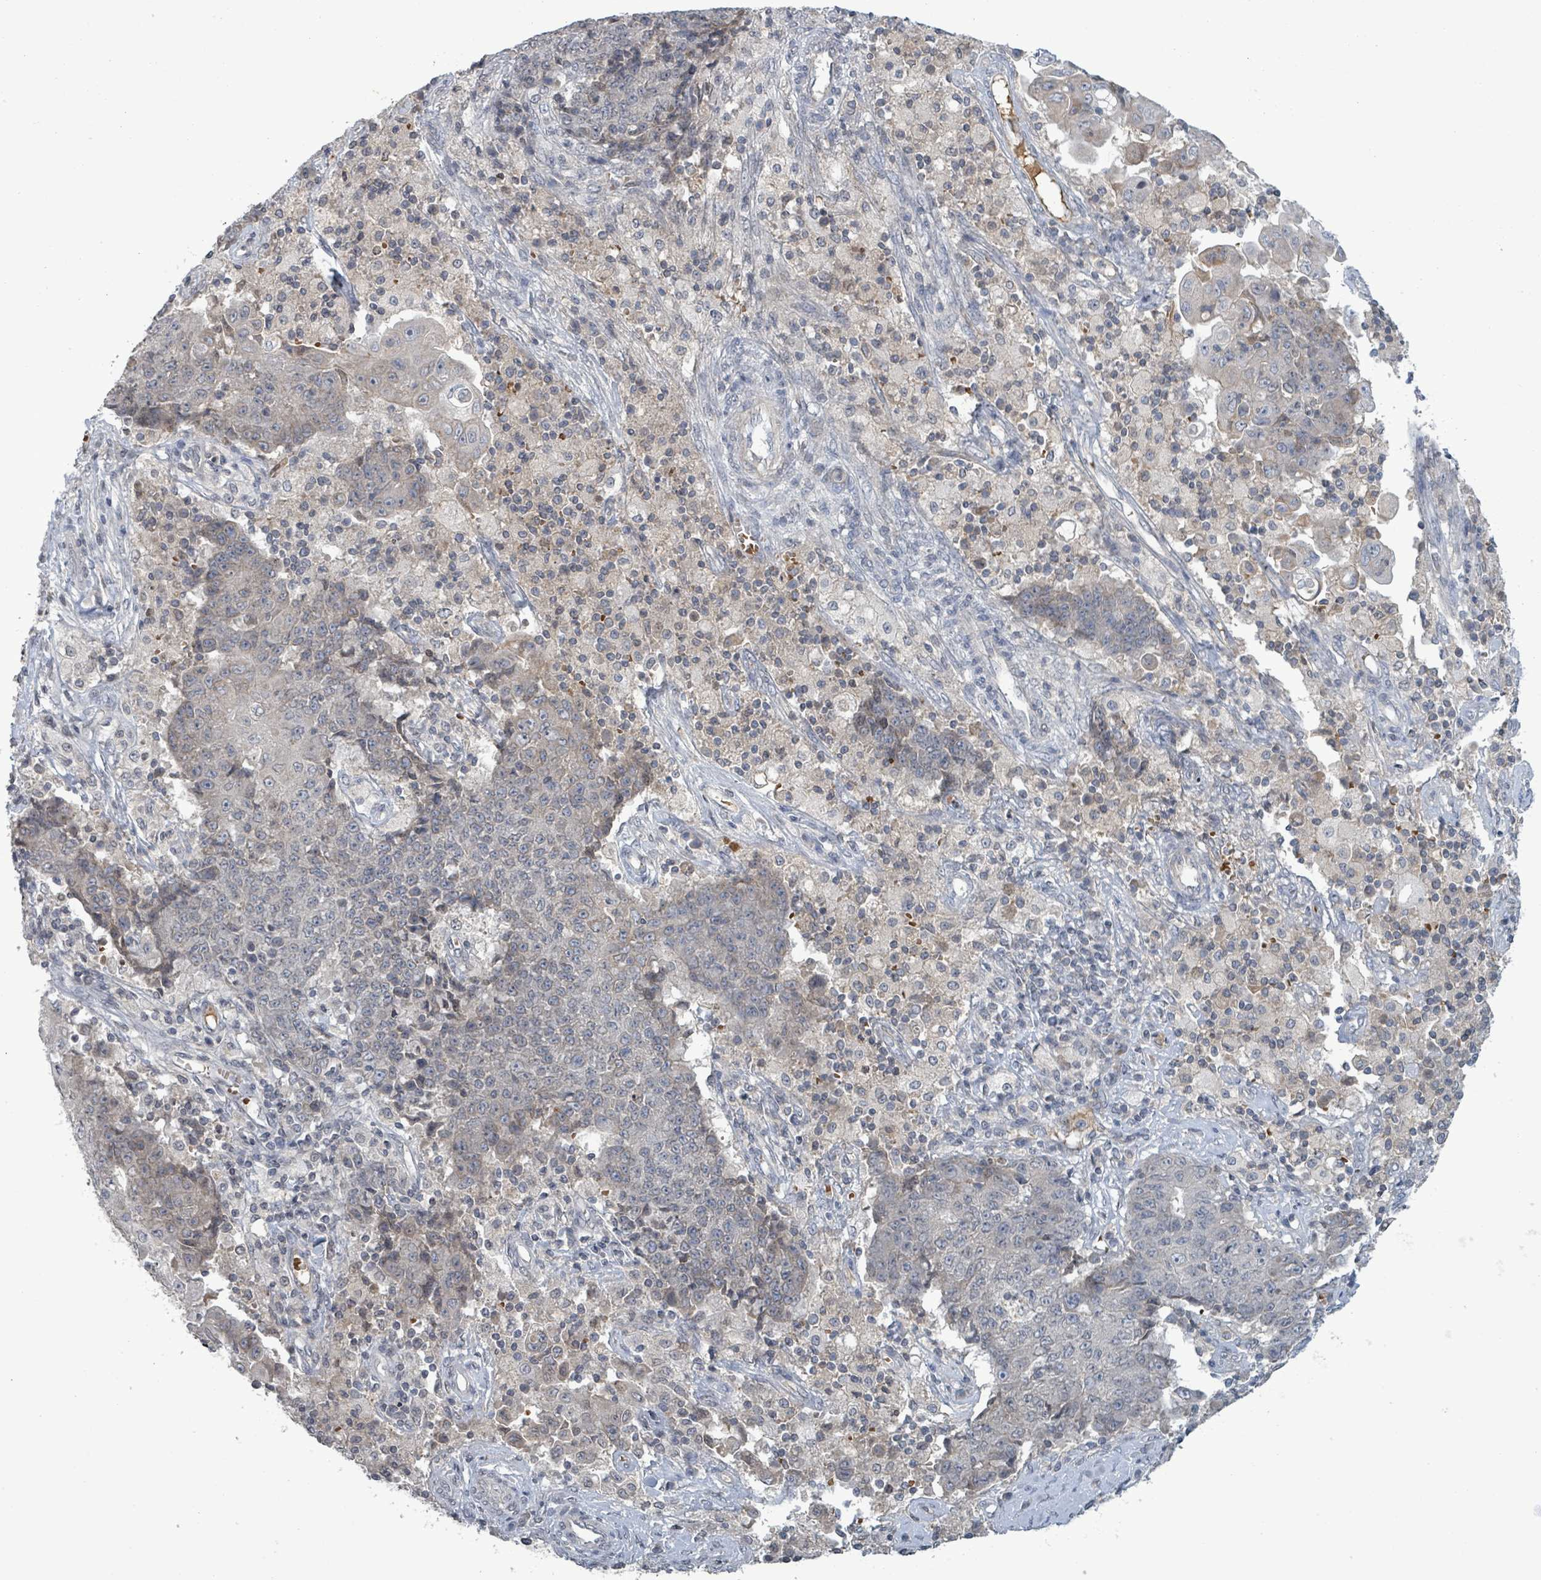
{"staining": {"intensity": "negative", "quantity": "none", "location": "none"}, "tissue": "ovarian cancer", "cell_type": "Tumor cells", "image_type": "cancer", "snomed": [{"axis": "morphology", "description": "Carcinoma, endometroid"}, {"axis": "topography", "description": "Ovary"}], "caption": "A micrograph of human ovarian cancer is negative for staining in tumor cells. Nuclei are stained in blue.", "gene": "GRM8", "patient": {"sex": "female", "age": 42}}